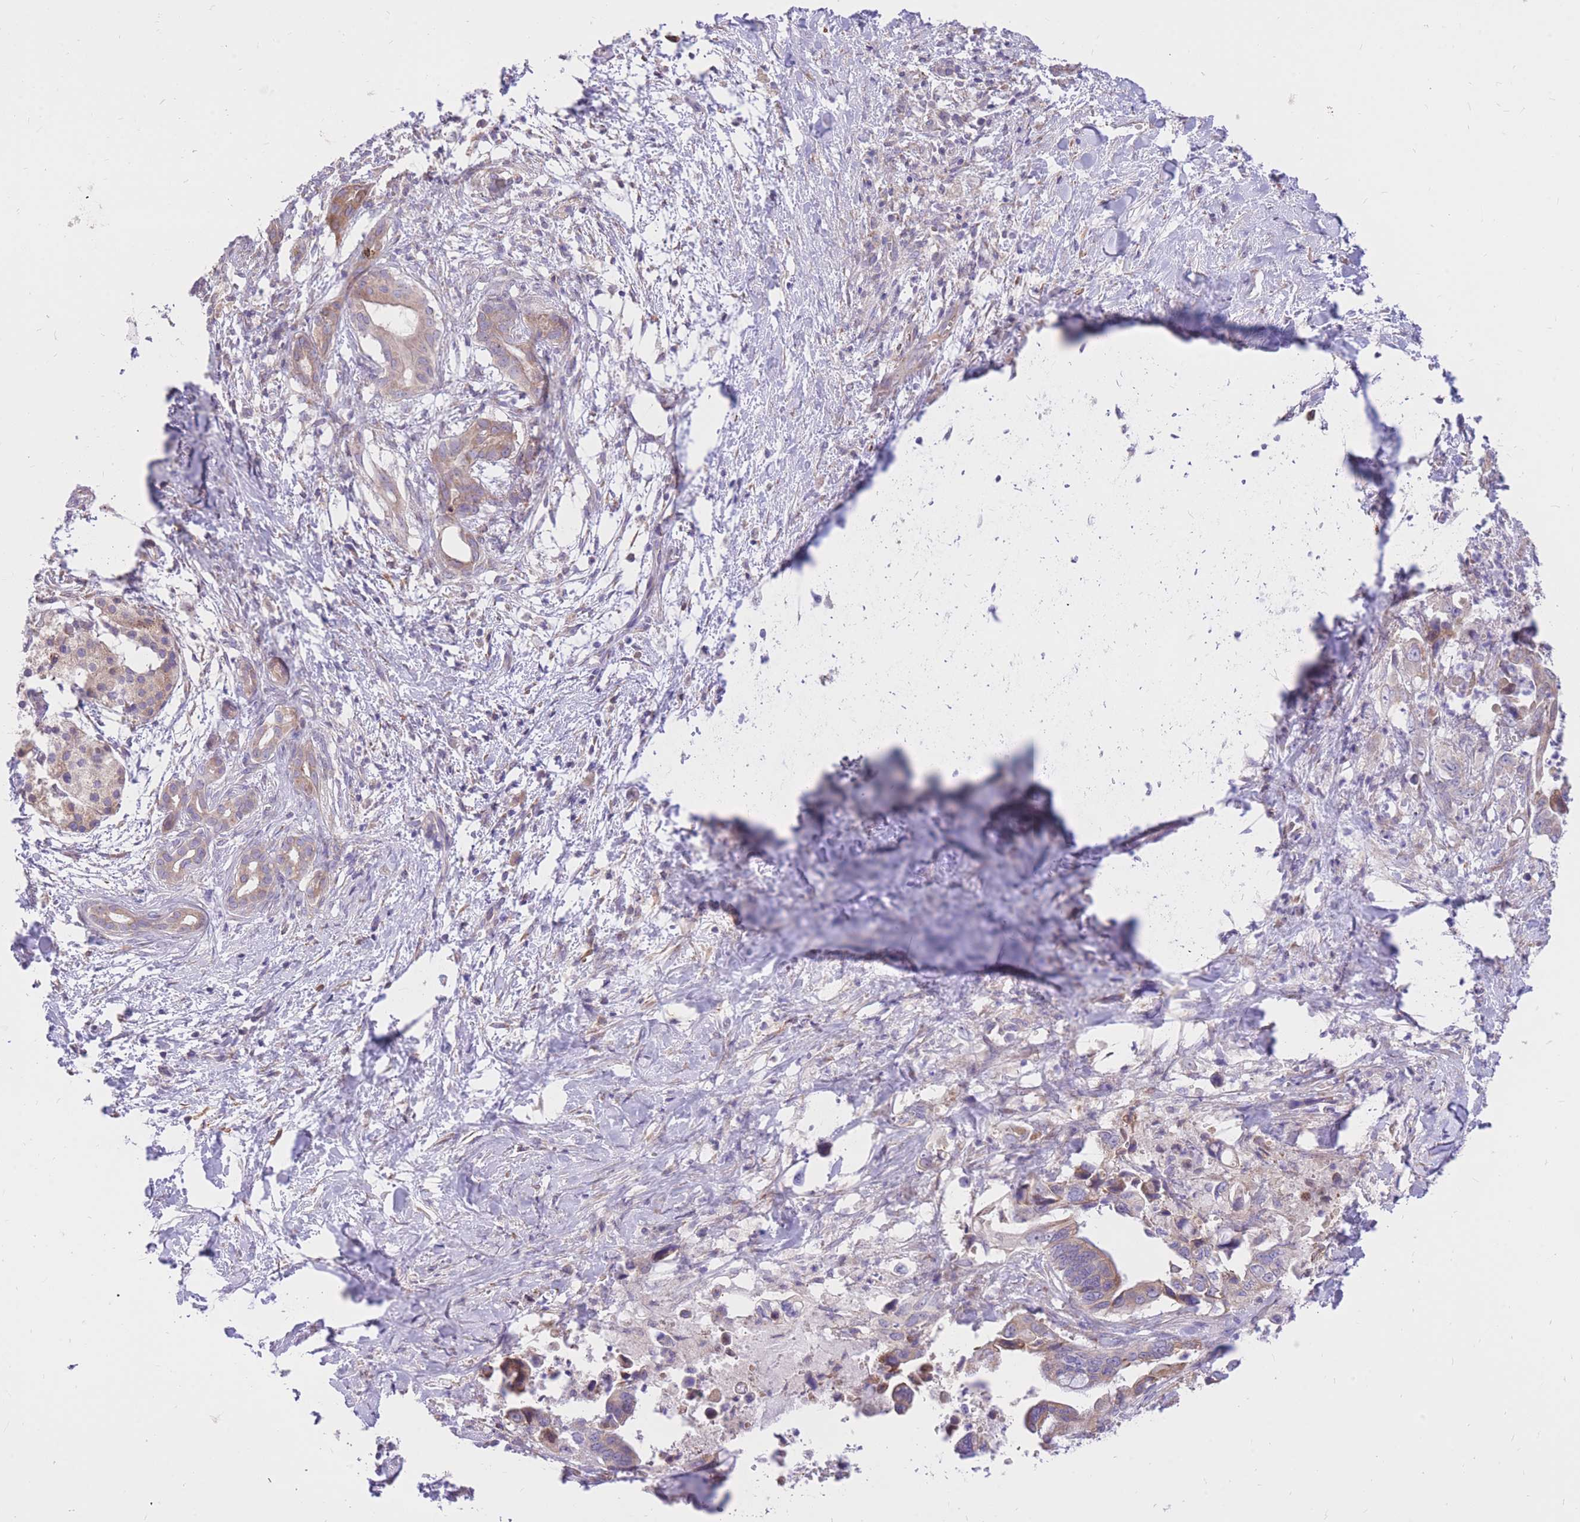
{"staining": {"intensity": "weak", "quantity": "<25%", "location": "cytoplasmic/membranous"}, "tissue": "pancreatic cancer", "cell_type": "Tumor cells", "image_type": "cancer", "snomed": [{"axis": "morphology", "description": "Adenocarcinoma, NOS"}, {"axis": "topography", "description": "Pancreas"}], "caption": "Adenocarcinoma (pancreatic) was stained to show a protein in brown. There is no significant staining in tumor cells.", "gene": "TOPAZ1", "patient": {"sex": "male", "age": 61}}